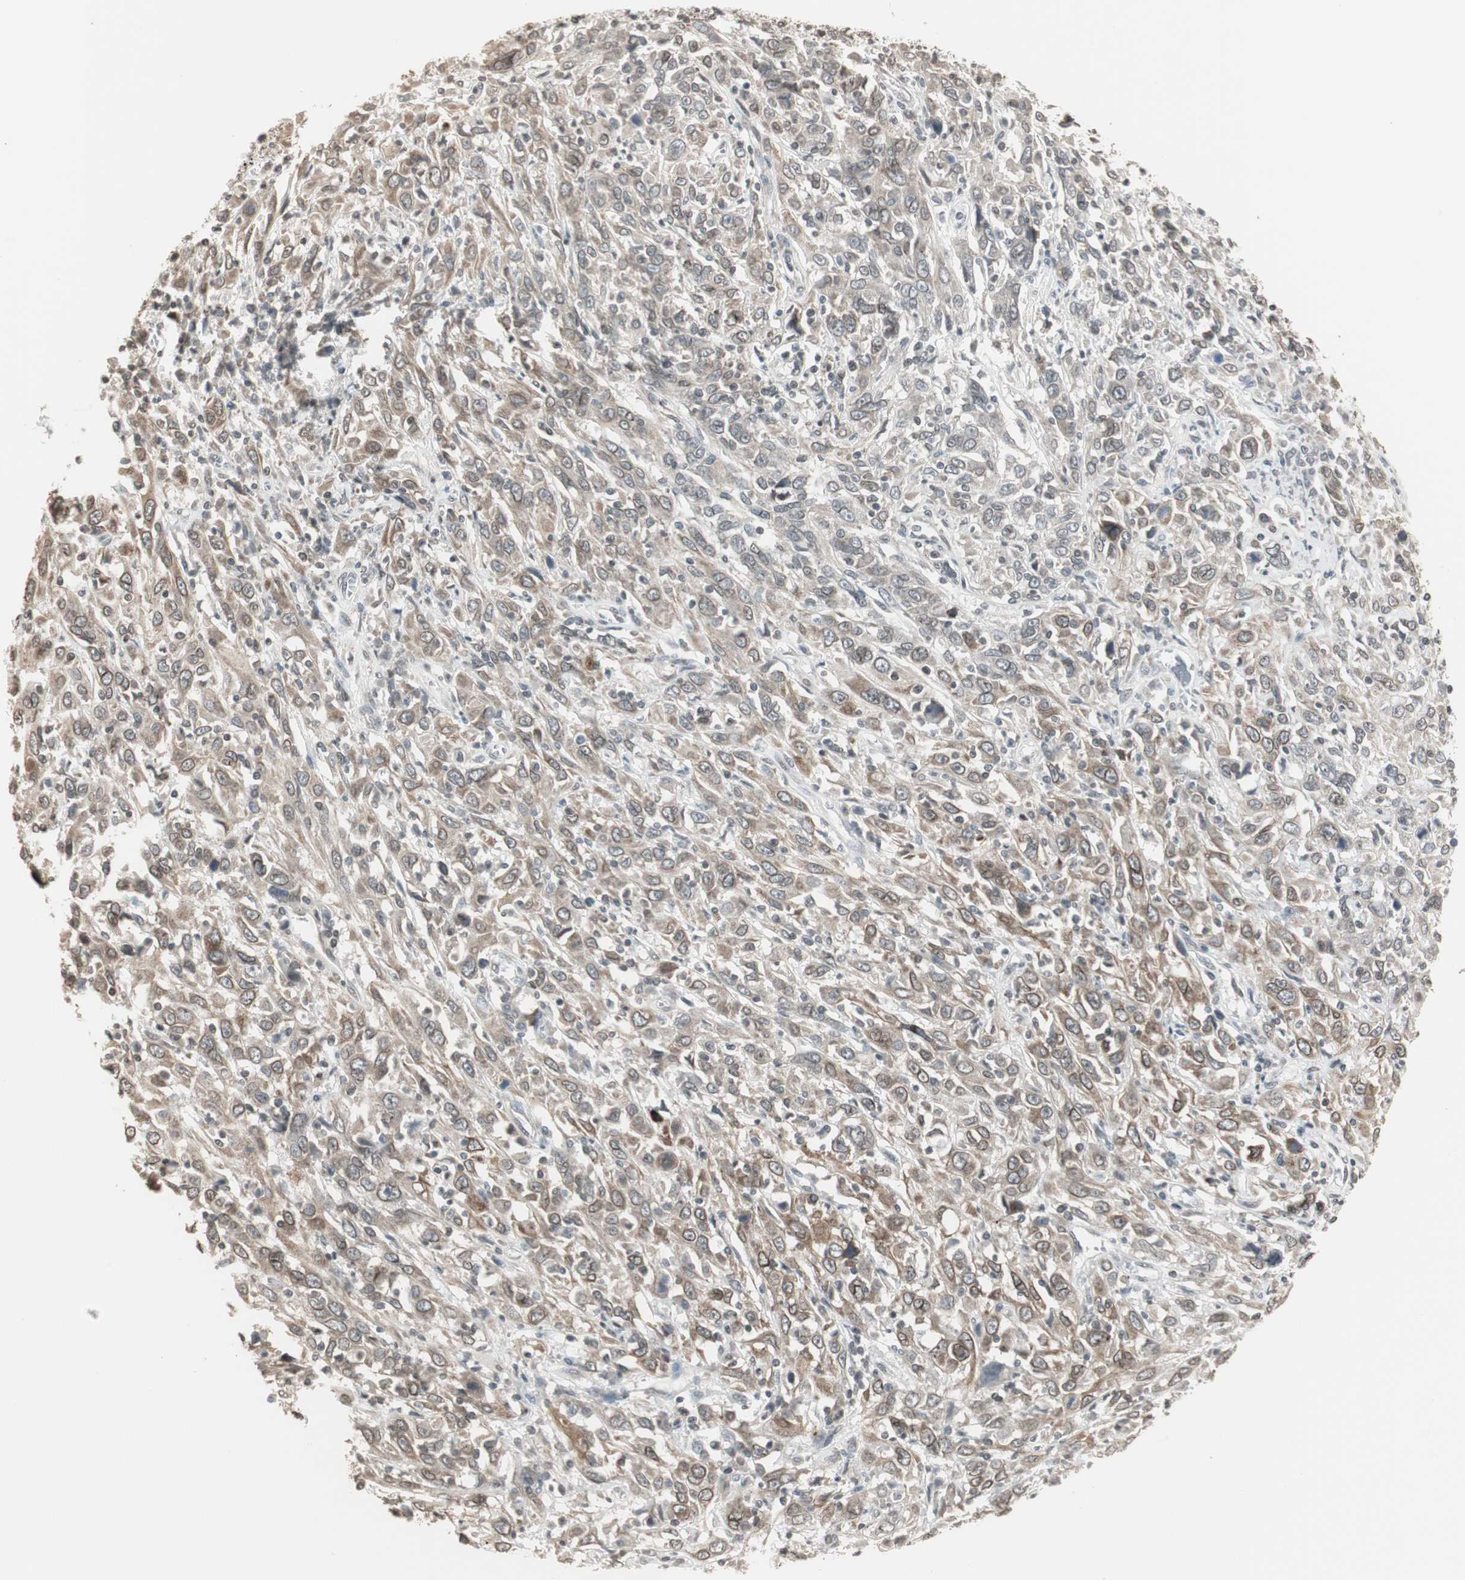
{"staining": {"intensity": "moderate", "quantity": "25%-75%", "location": "cytoplasmic/membranous,nuclear"}, "tissue": "cervical cancer", "cell_type": "Tumor cells", "image_type": "cancer", "snomed": [{"axis": "morphology", "description": "Squamous cell carcinoma, NOS"}, {"axis": "topography", "description": "Cervix"}], "caption": "A brown stain highlights moderate cytoplasmic/membranous and nuclear staining of a protein in cervical squamous cell carcinoma tumor cells.", "gene": "CBLC", "patient": {"sex": "female", "age": 46}}